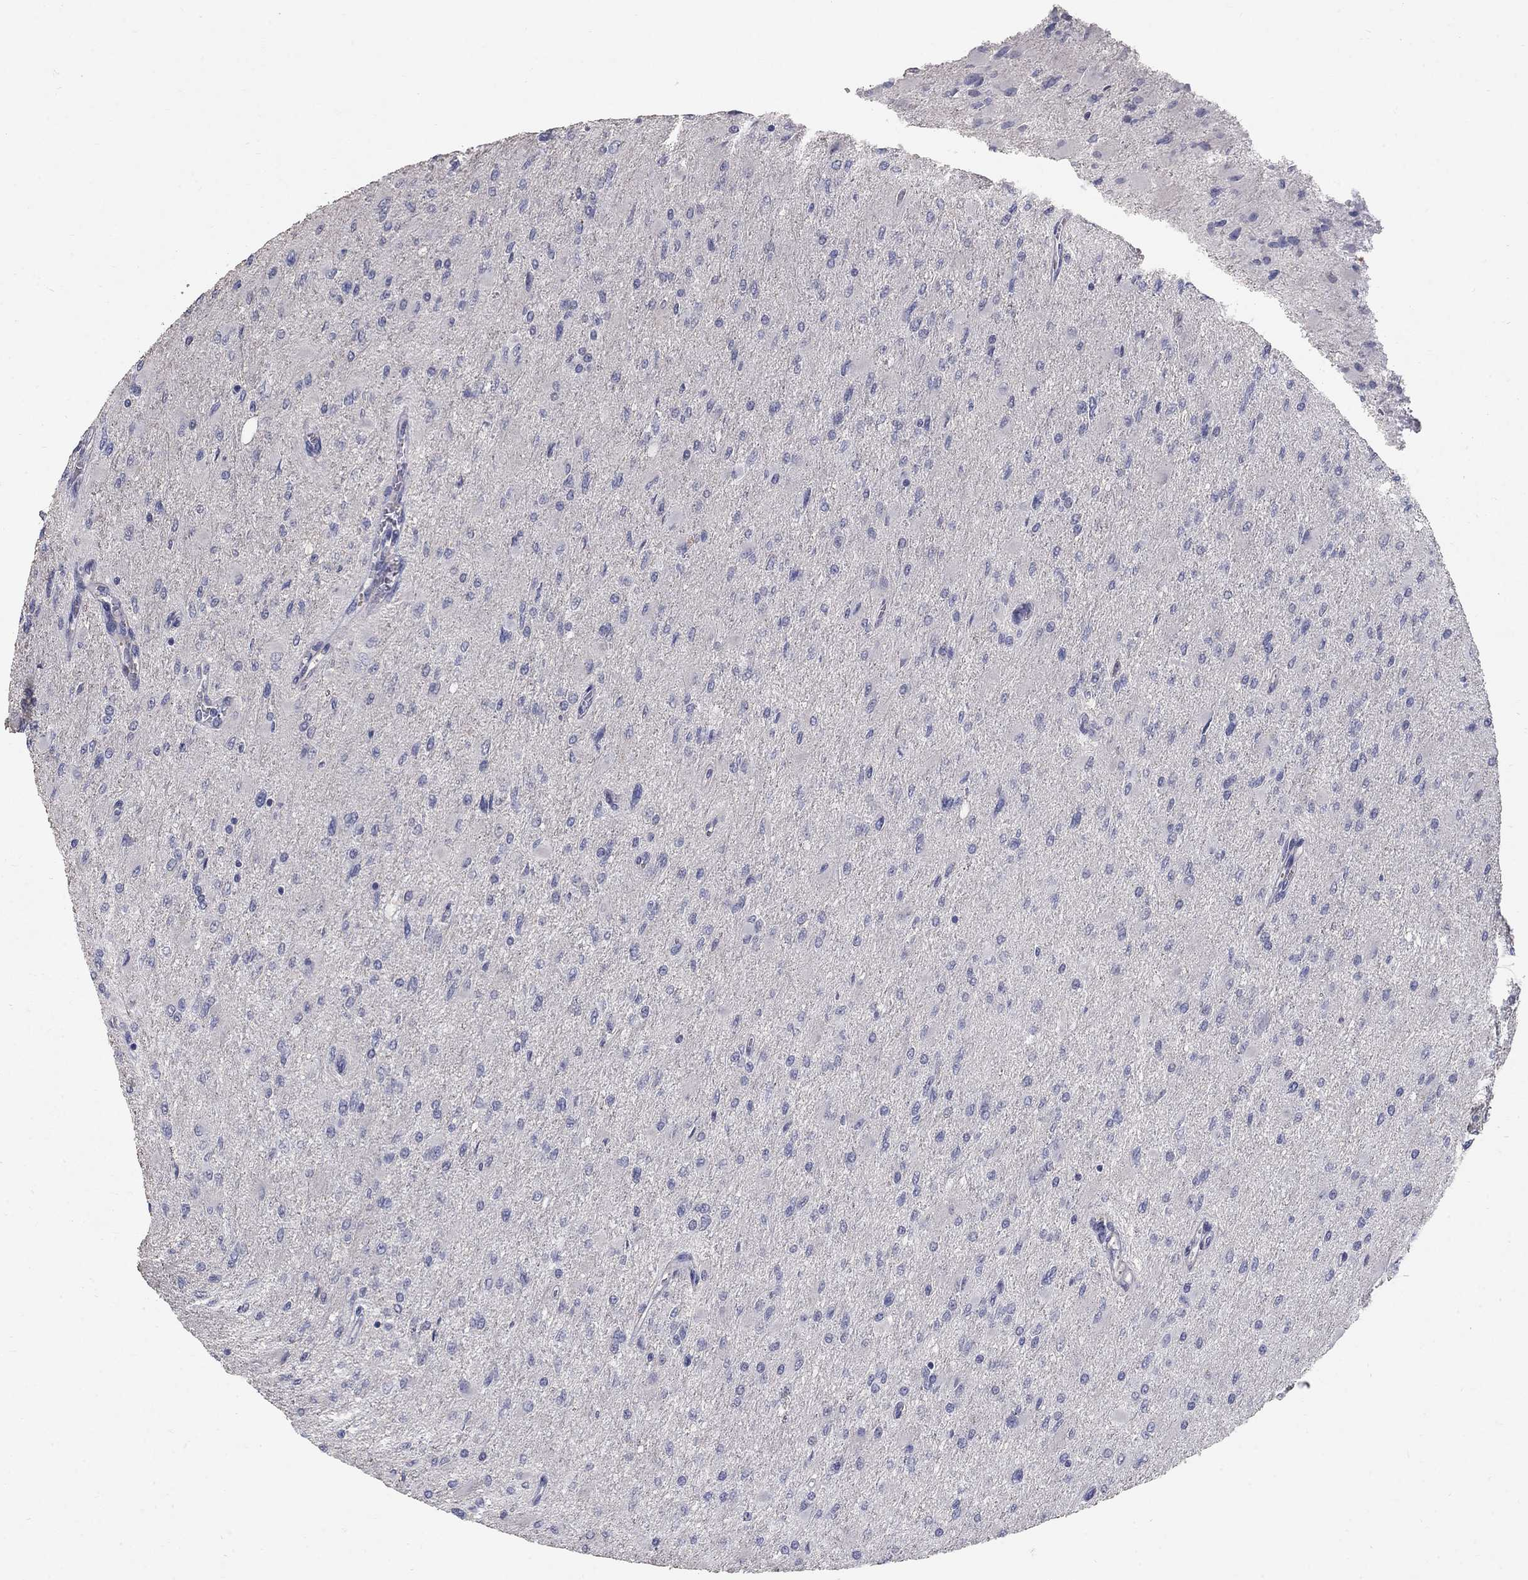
{"staining": {"intensity": "negative", "quantity": "none", "location": "none"}, "tissue": "glioma", "cell_type": "Tumor cells", "image_type": "cancer", "snomed": [{"axis": "morphology", "description": "Glioma, malignant, High grade"}, {"axis": "topography", "description": "Cerebral cortex"}], "caption": "The photomicrograph shows no staining of tumor cells in high-grade glioma (malignant).", "gene": "PTH1R", "patient": {"sex": "female", "age": 36}}